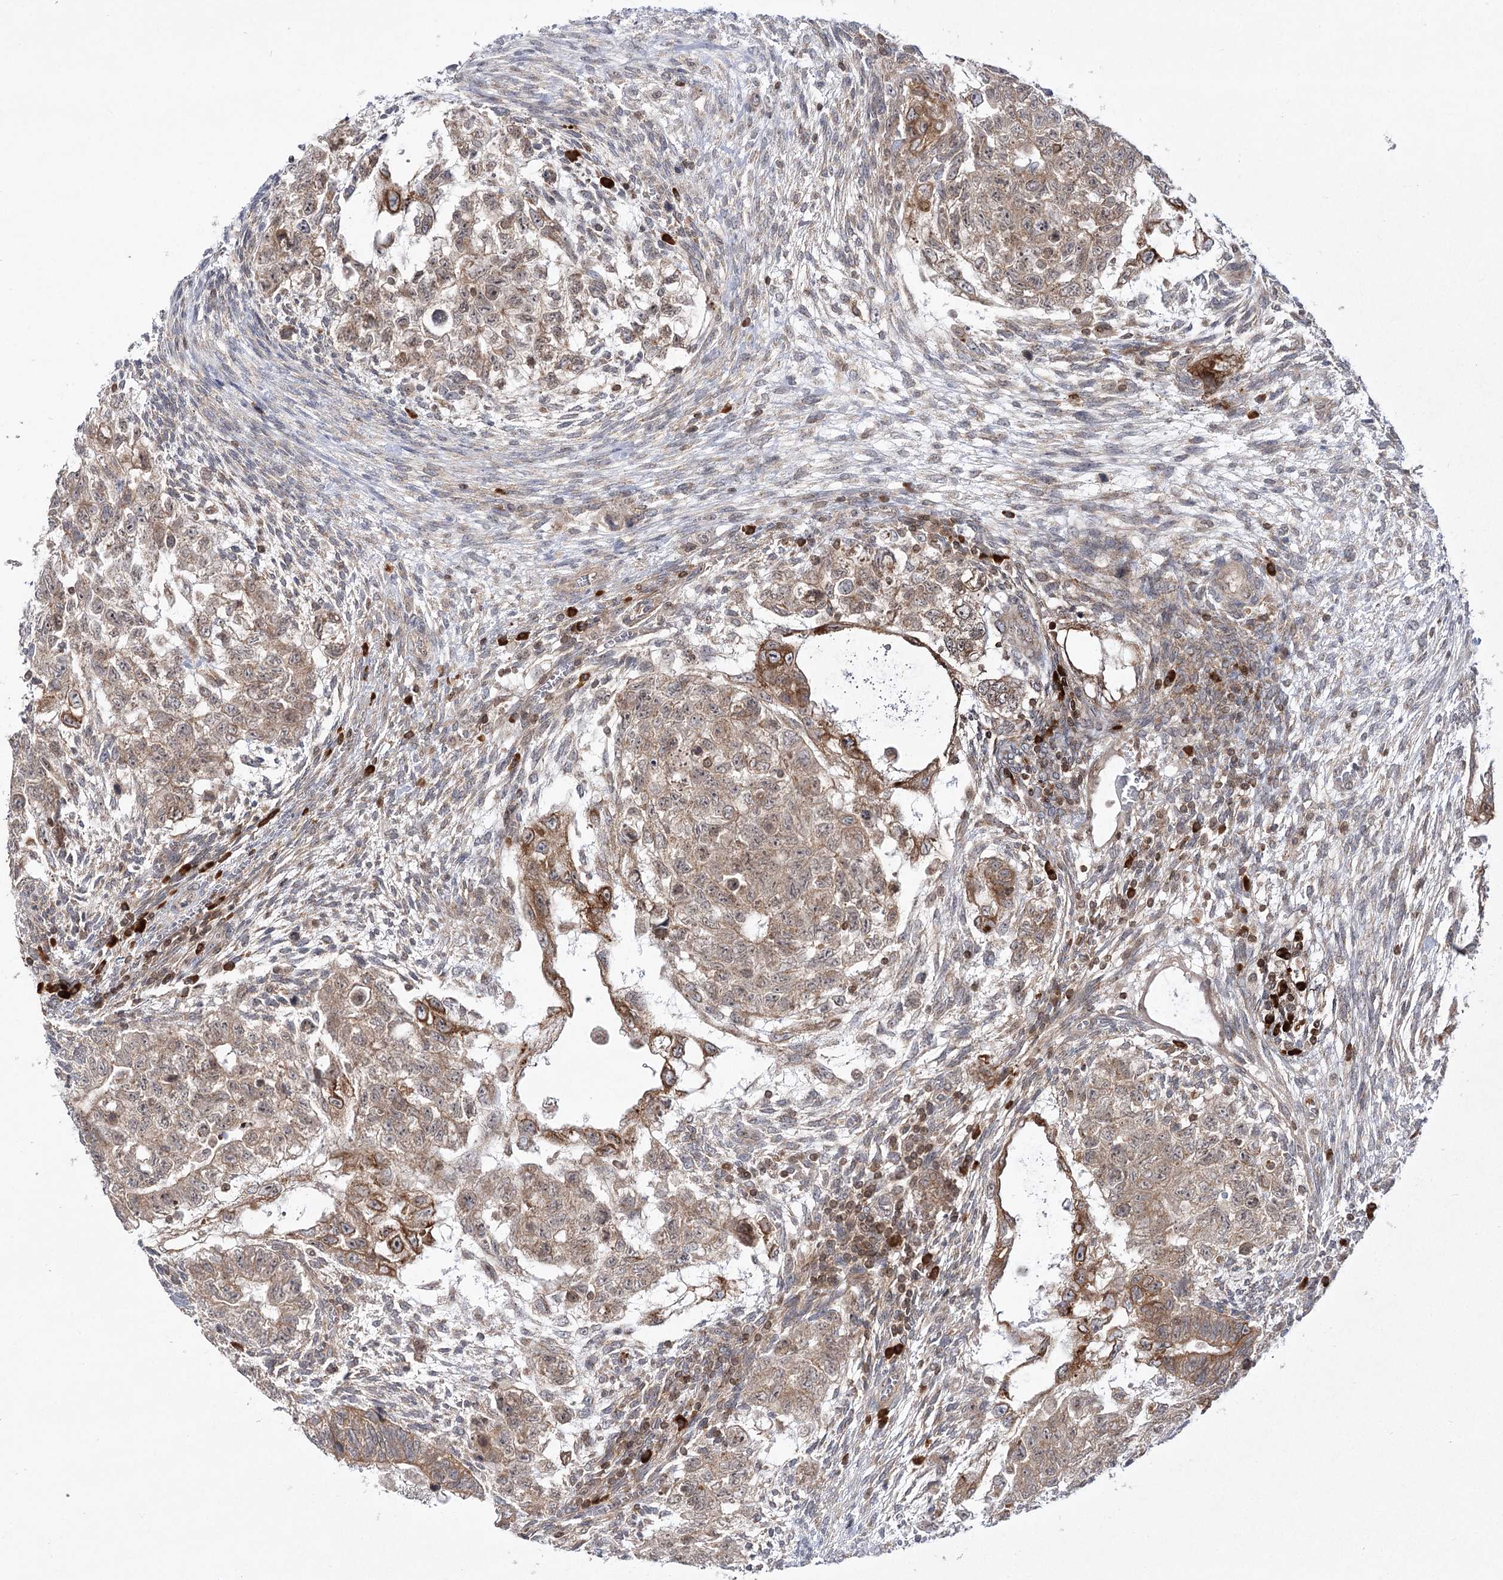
{"staining": {"intensity": "weak", "quantity": ">75%", "location": "cytoplasmic/membranous"}, "tissue": "testis cancer", "cell_type": "Tumor cells", "image_type": "cancer", "snomed": [{"axis": "morphology", "description": "Carcinoma, Embryonal, NOS"}, {"axis": "topography", "description": "Testis"}], "caption": "There is low levels of weak cytoplasmic/membranous positivity in tumor cells of testis cancer (embryonal carcinoma), as demonstrated by immunohistochemical staining (brown color).", "gene": "SYTL1", "patient": {"sex": "male", "age": 37}}